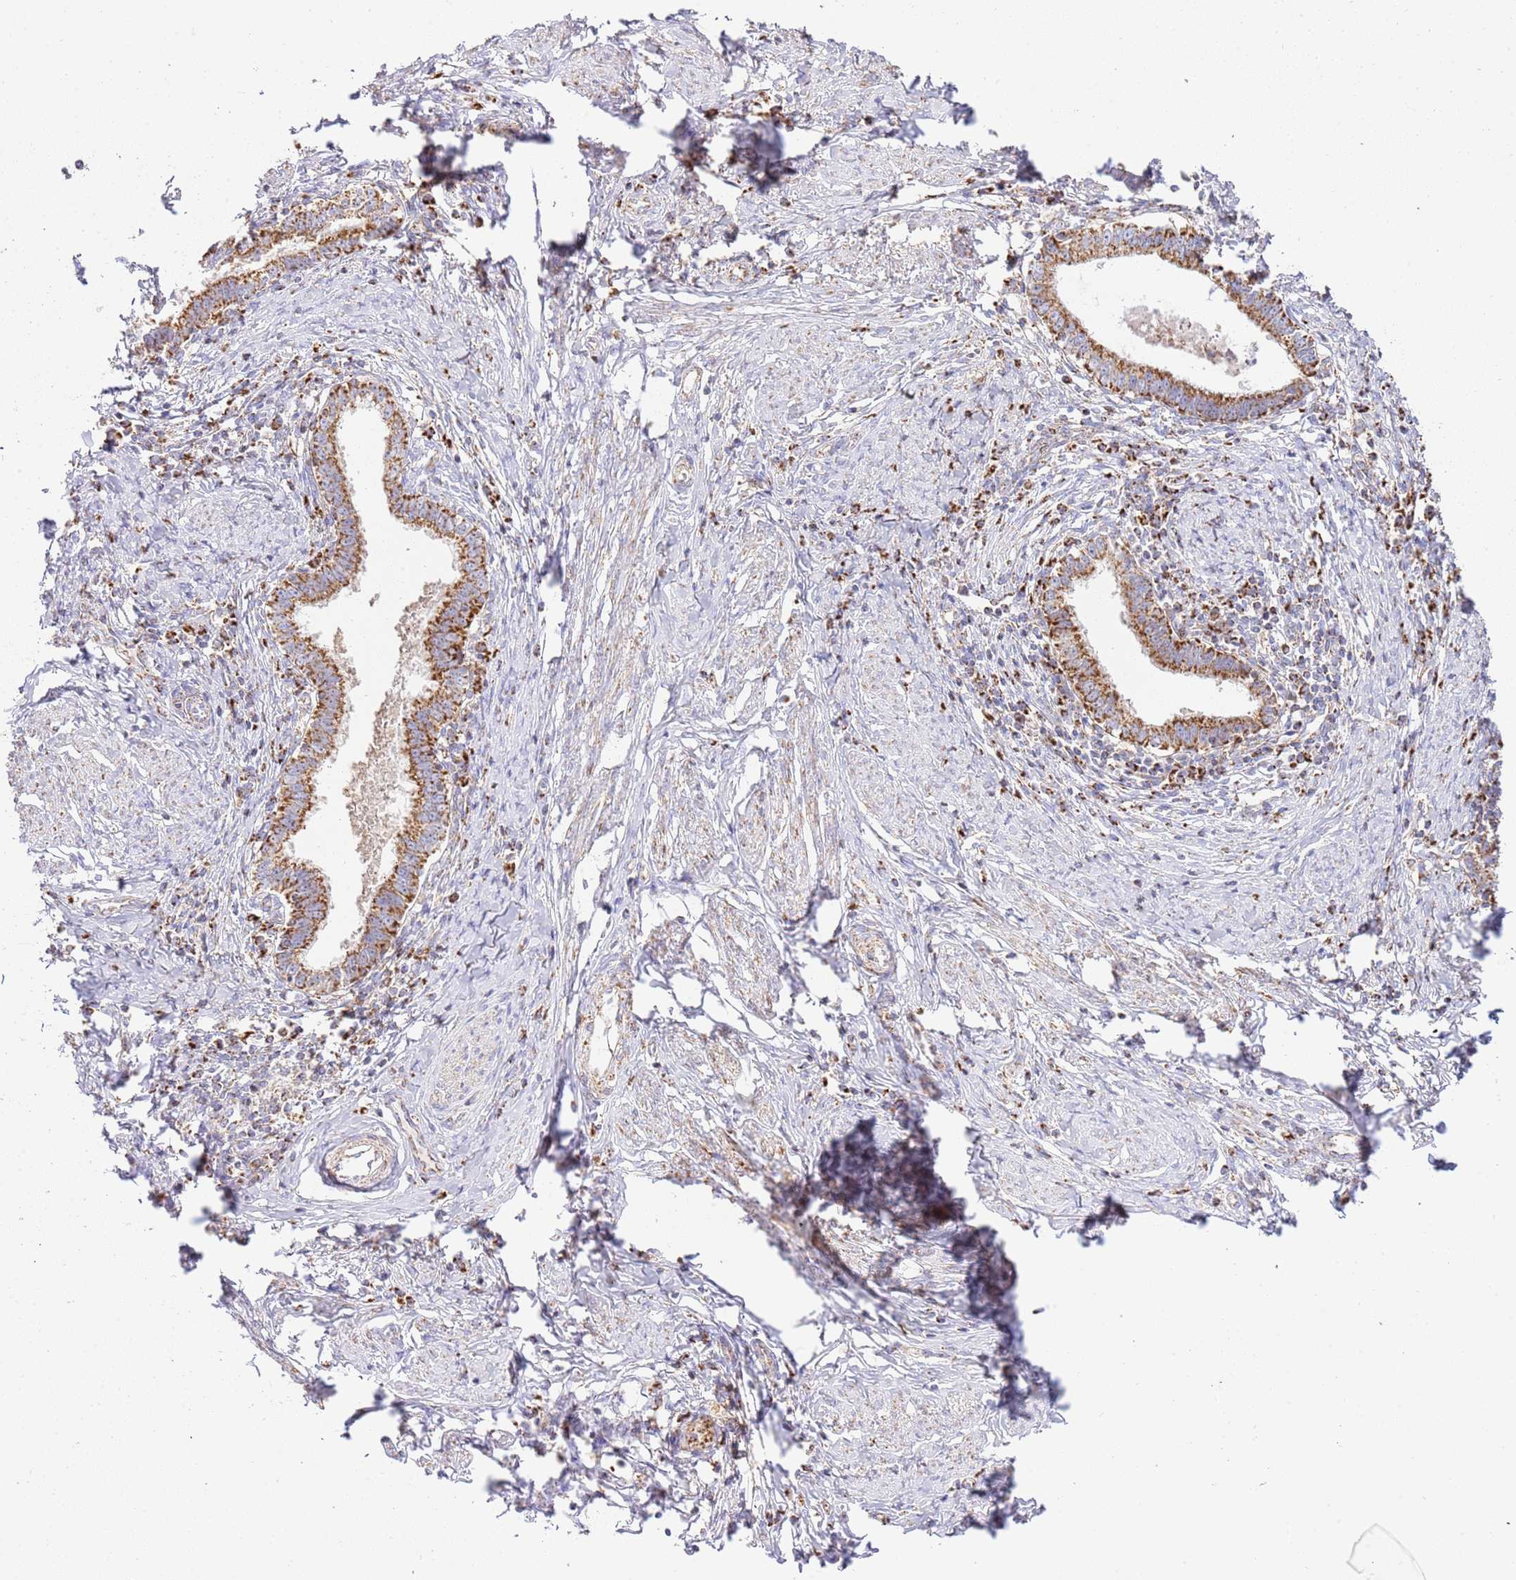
{"staining": {"intensity": "strong", "quantity": ">75%", "location": "cytoplasmic/membranous"}, "tissue": "cervical cancer", "cell_type": "Tumor cells", "image_type": "cancer", "snomed": [{"axis": "morphology", "description": "Adenocarcinoma, NOS"}, {"axis": "topography", "description": "Cervix"}], "caption": "Immunohistochemistry of adenocarcinoma (cervical) displays high levels of strong cytoplasmic/membranous expression in about >75% of tumor cells. (Stains: DAB in brown, nuclei in blue, Microscopy: brightfield microscopy at high magnification).", "gene": "ZBTB39", "patient": {"sex": "female", "age": 36}}